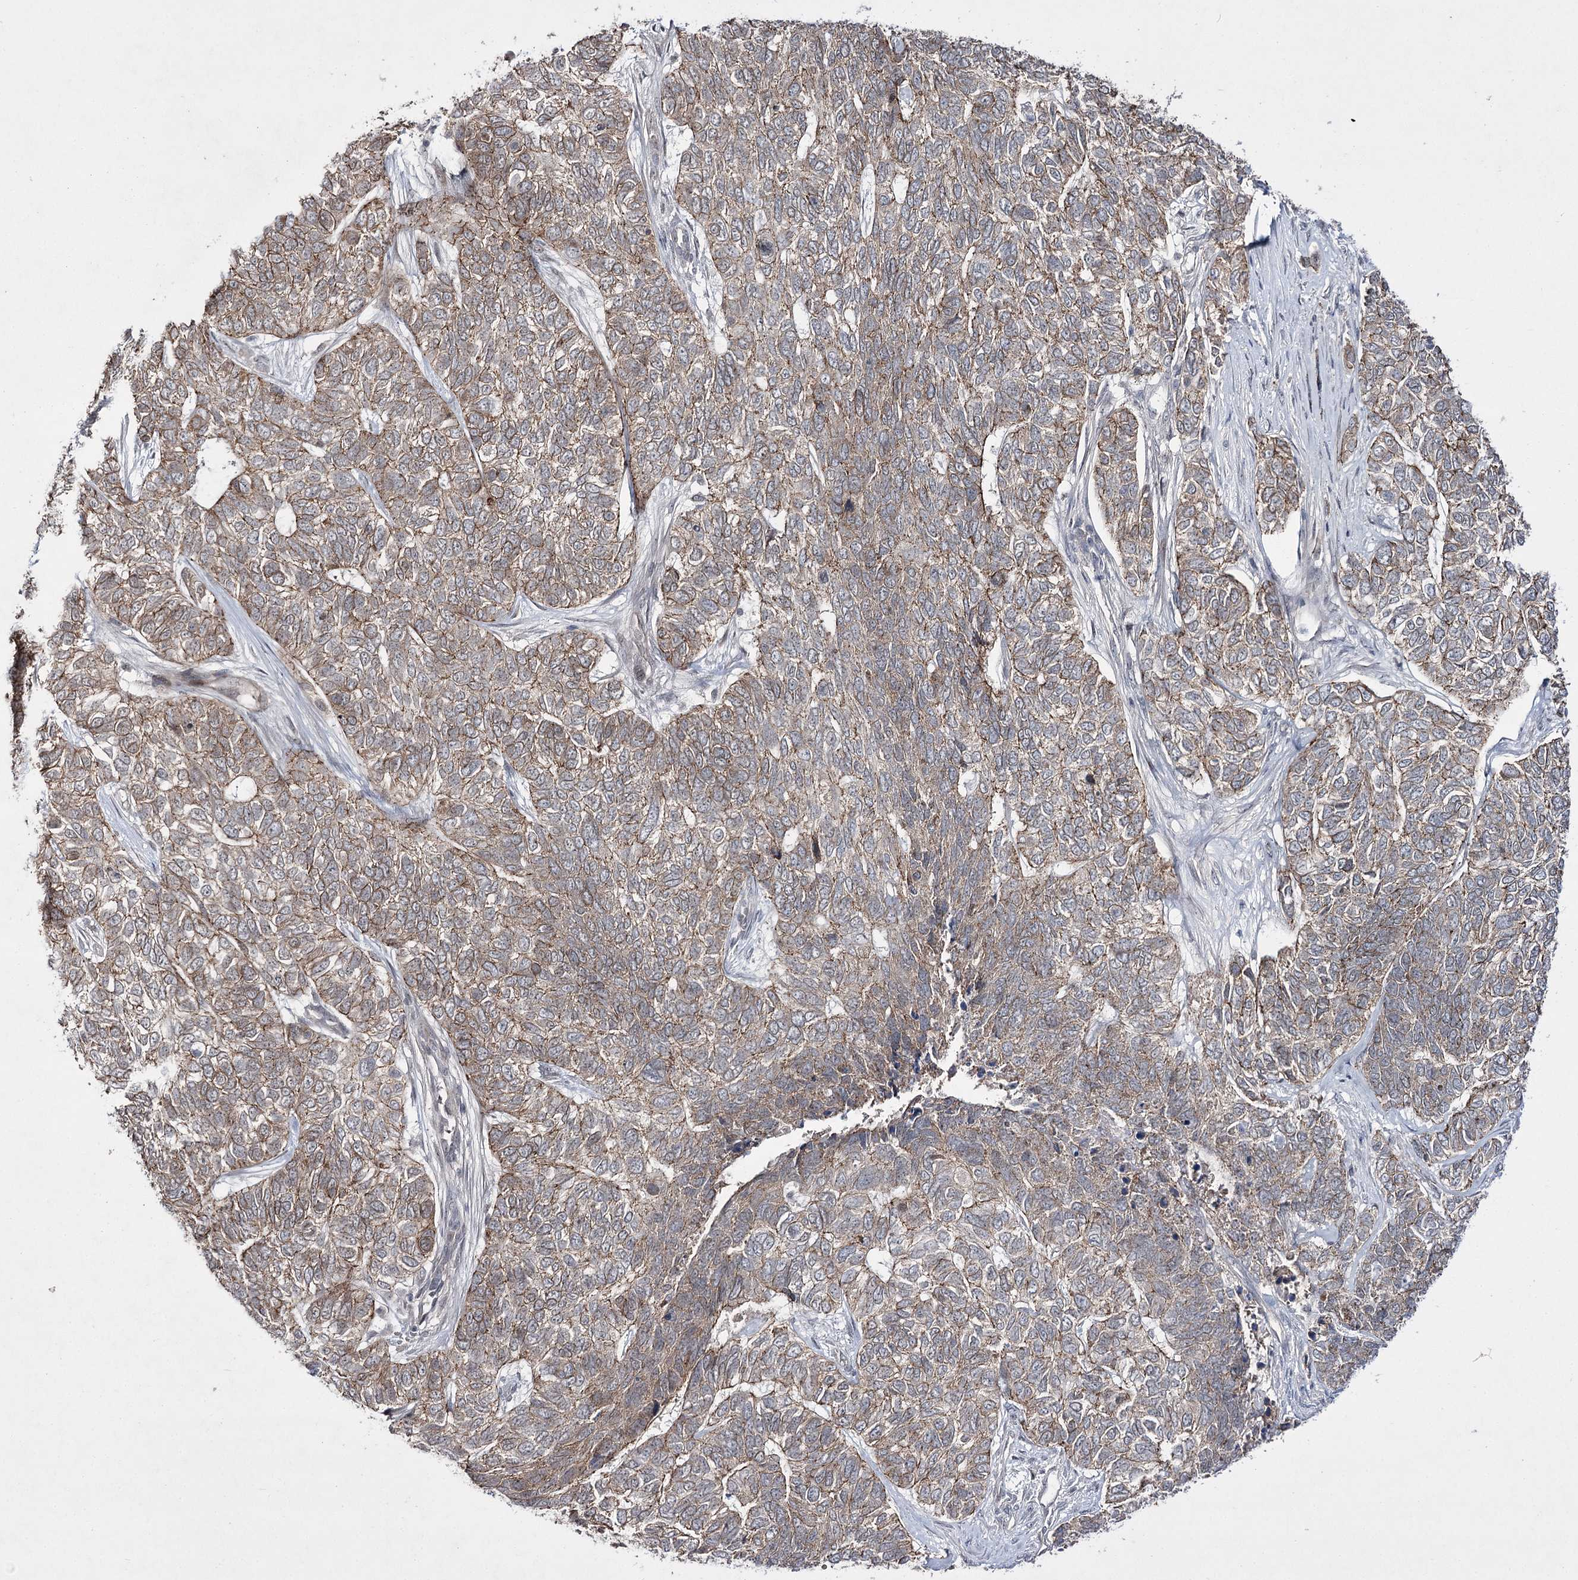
{"staining": {"intensity": "weak", "quantity": ">75%", "location": "cytoplasmic/membranous"}, "tissue": "skin cancer", "cell_type": "Tumor cells", "image_type": "cancer", "snomed": [{"axis": "morphology", "description": "Basal cell carcinoma"}, {"axis": "topography", "description": "Skin"}], "caption": "Skin cancer stained for a protein (brown) exhibits weak cytoplasmic/membranous positive expression in about >75% of tumor cells.", "gene": "HOXC11", "patient": {"sex": "female", "age": 65}}